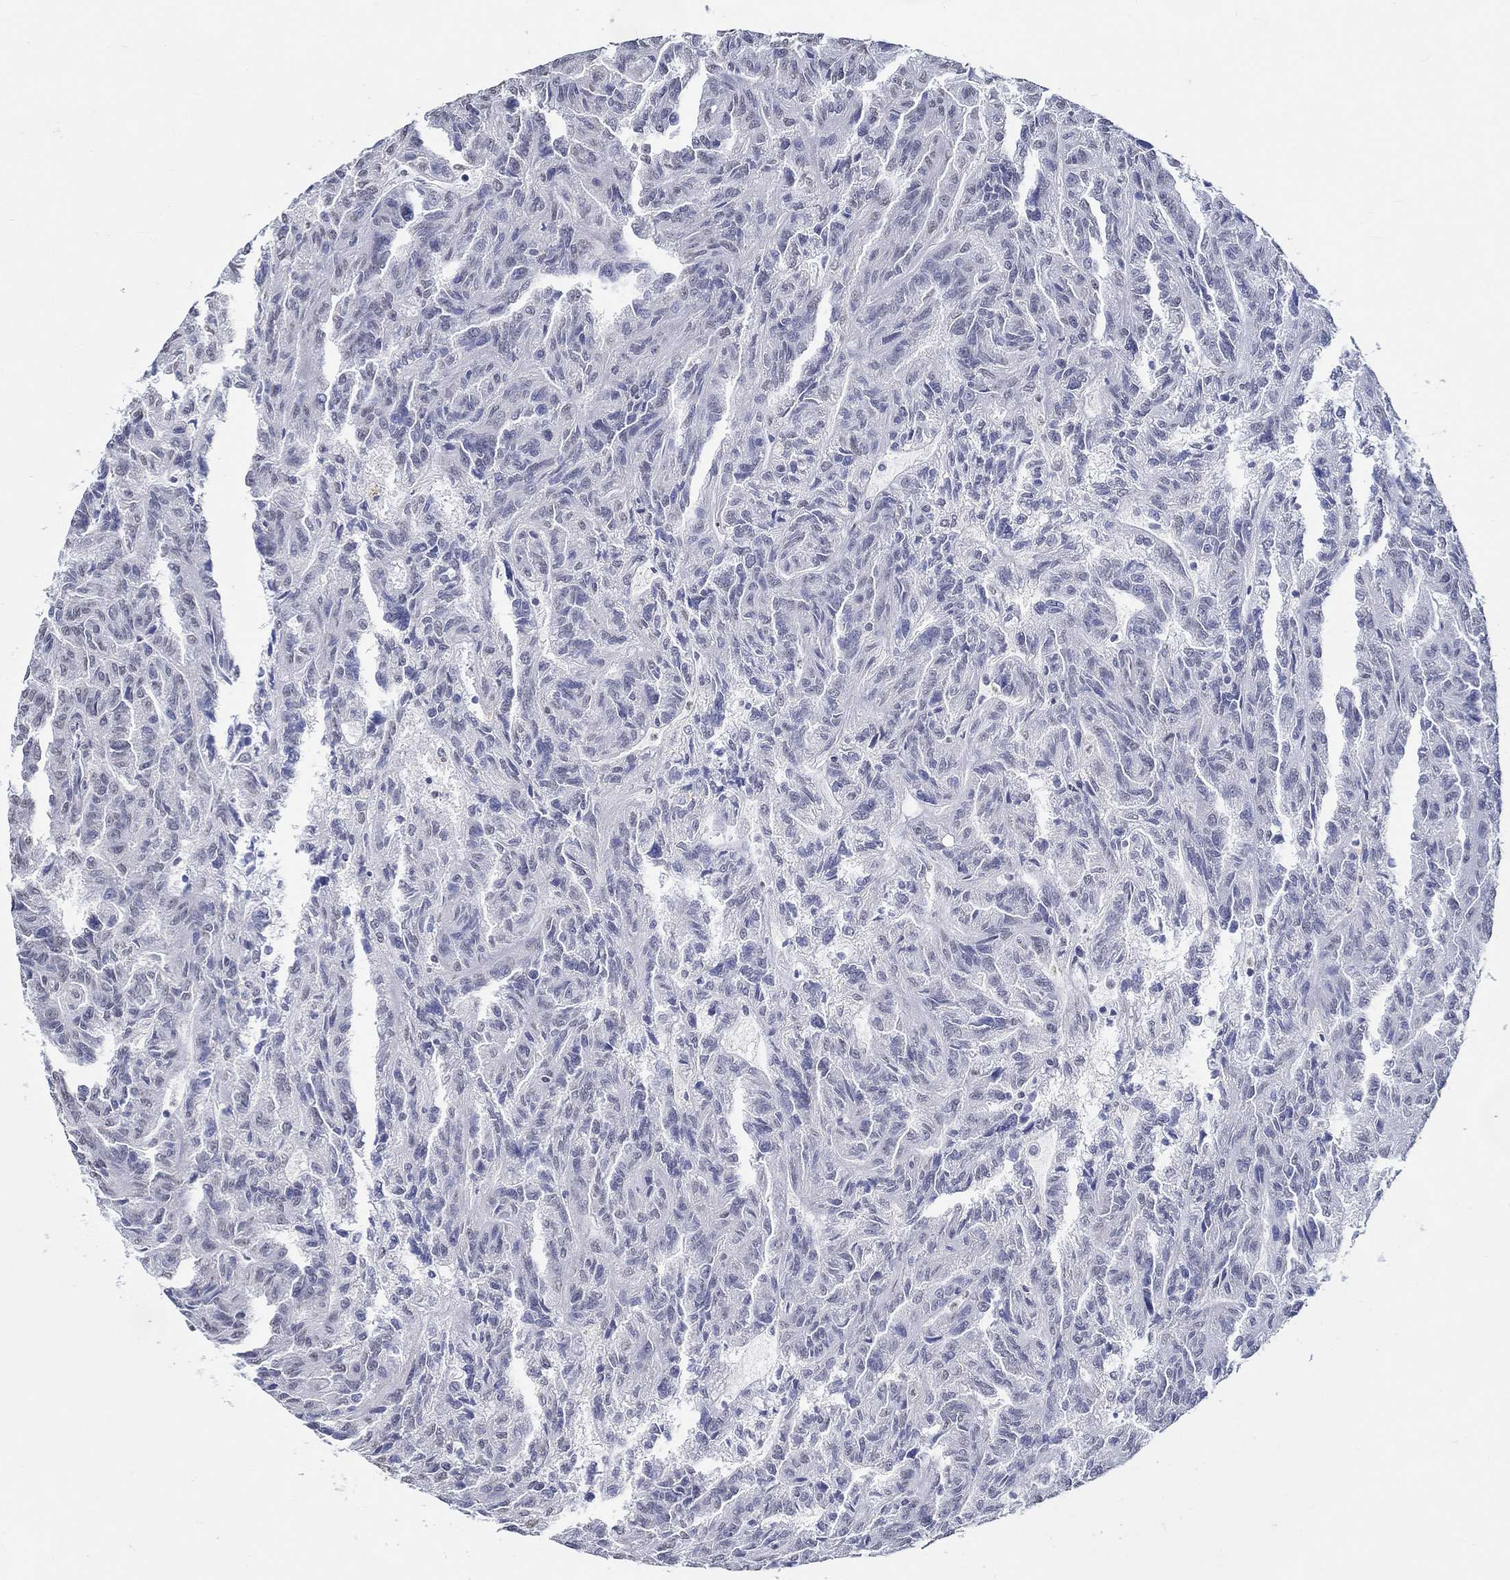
{"staining": {"intensity": "negative", "quantity": "none", "location": "none"}, "tissue": "renal cancer", "cell_type": "Tumor cells", "image_type": "cancer", "snomed": [{"axis": "morphology", "description": "Adenocarcinoma, NOS"}, {"axis": "topography", "description": "Kidney"}], "caption": "Renal cancer (adenocarcinoma) was stained to show a protein in brown. There is no significant positivity in tumor cells.", "gene": "PDE1B", "patient": {"sex": "male", "age": 79}}